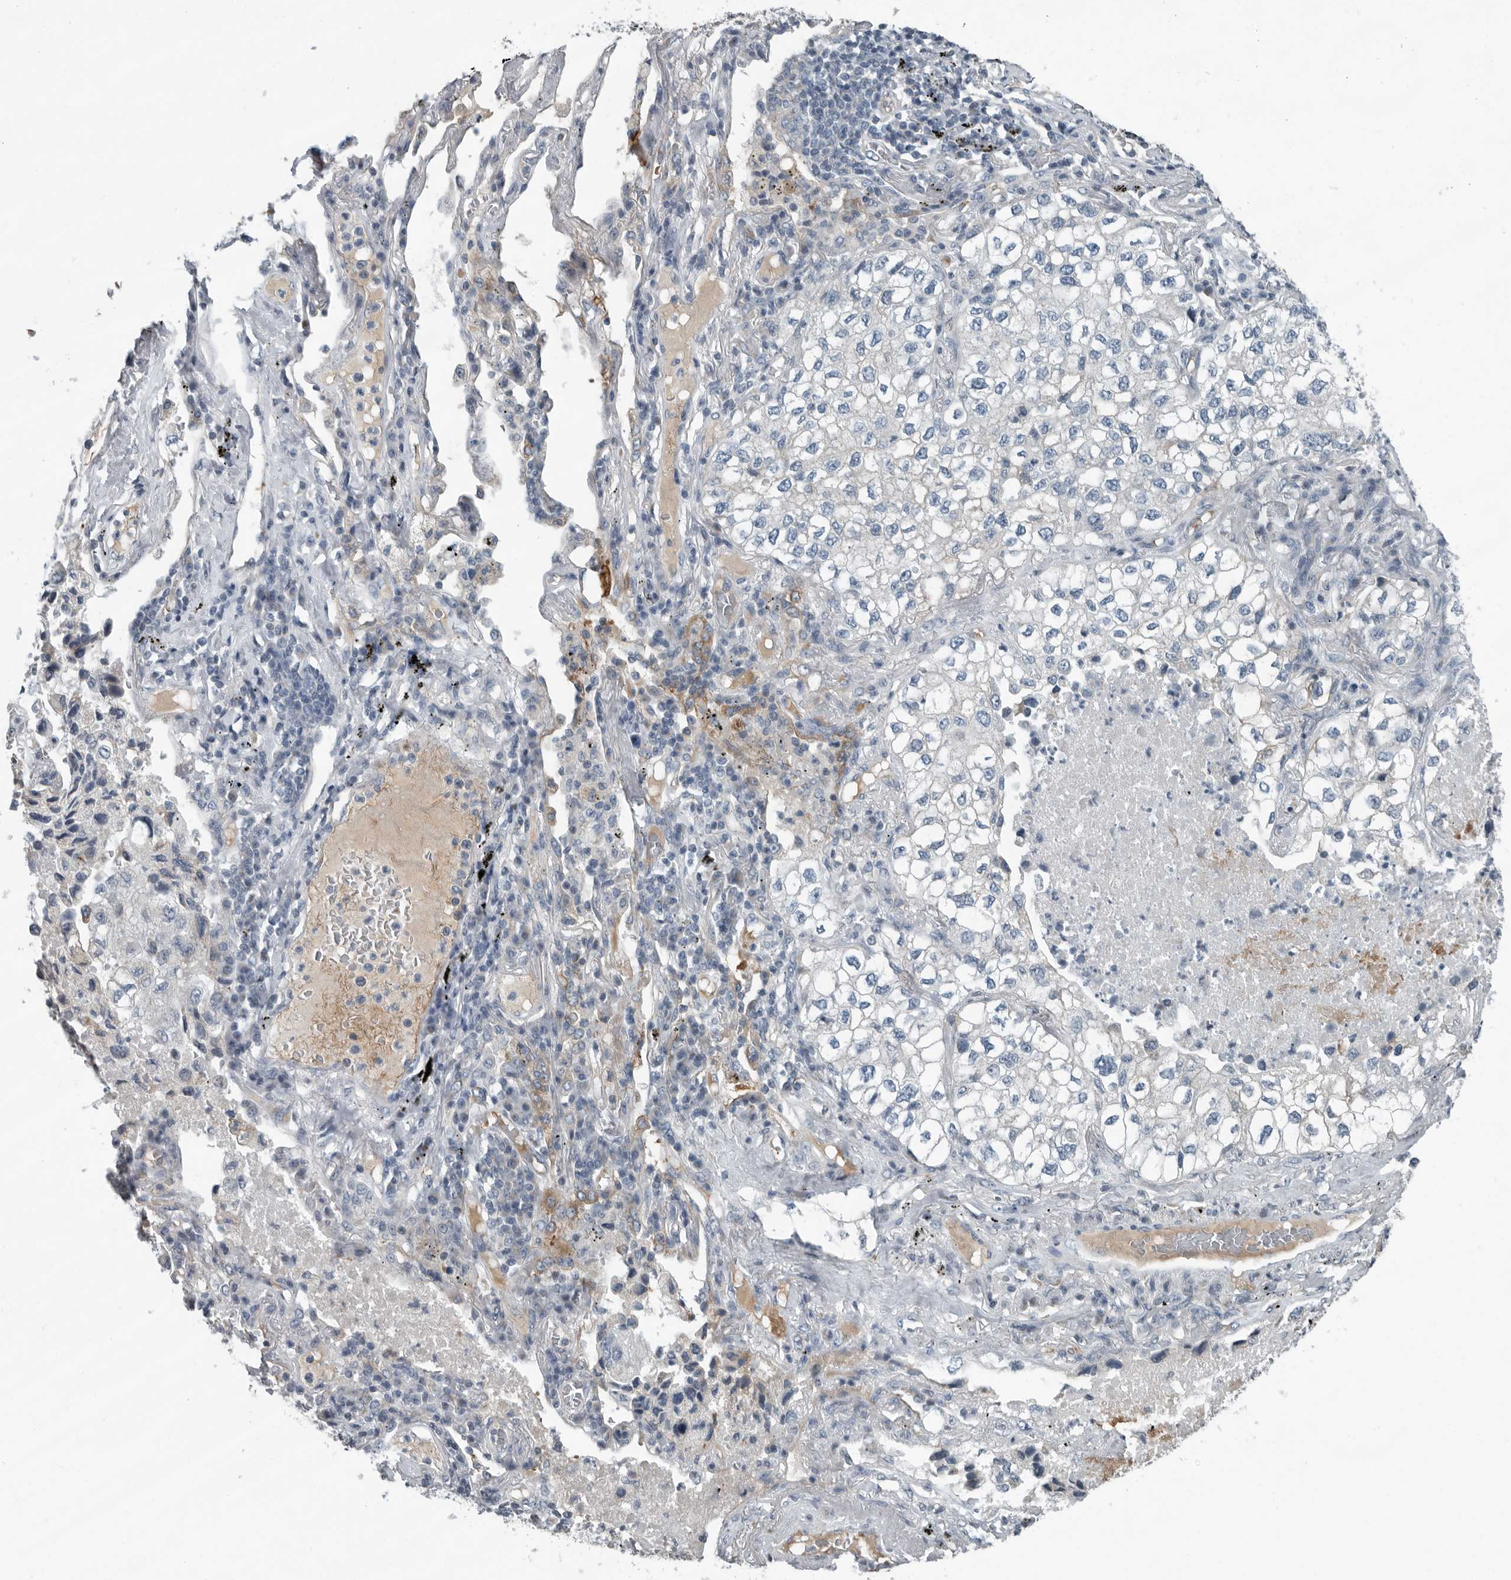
{"staining": {"intensity": "negative", "quantity": "none", "location": "none"}, "tissue": "lung cancer", "cell_type": "Tumor cells", "image_type": "cancer", "snomed": [{"axis": "morphology", "description": "Adenocarcinoma, NOS"}, {"axis": "topography", "description": "Lung"}], "caption": "Lung cancer (adenocarcinoma) was stained to show a protein in brown. There is no significant expression in tumor cells. (Stains: DAB (3,3'-diaminobenzidine) immunohistochemistry (IHC) with hematoxylin counter stain, Microscopy: brightfield microscopy at high magnification).", "gene": "MPP3", "patient": {"sex": "male", "age": 63}}